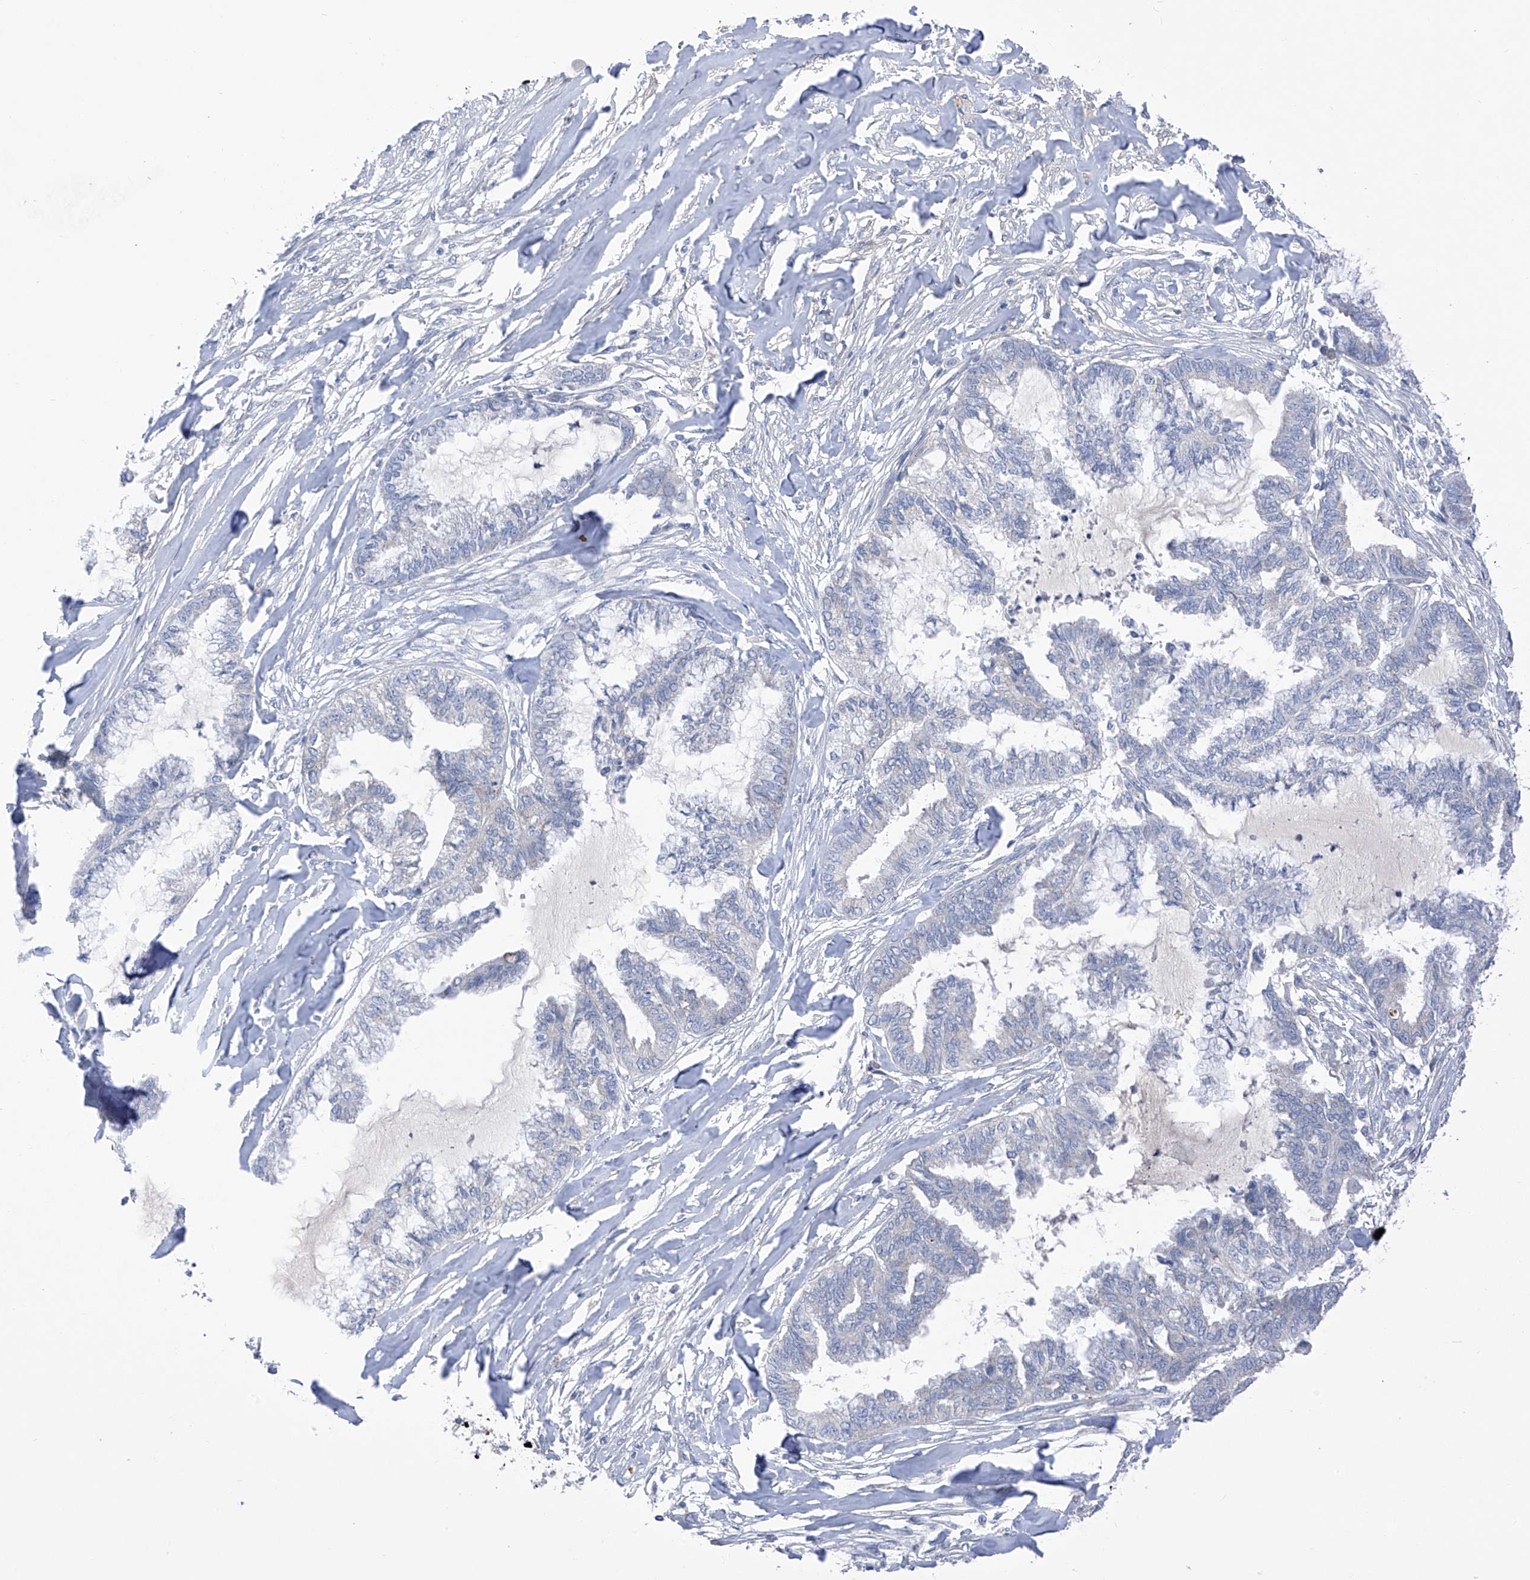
{"staining": {"intensity": "negative", "quantity": "none", "location": "none"}, "tissue": "endometrial cancer", "cell_type": "Tumor cells", "image_type": "cancer", "snomed": [{"axis": "morphology", "description": "Adenocarcinoma, NOS"}, {"axis": "topography", "description": "Endometrium"}], "caption": "Immunohistochemistry (IHC) histopathology image of human endometrial cancer (adenocarcinoma) stained for a protein (brown), which shows no positivity in tumor cells.", "gene": "SLCO4A1", "patient": {"sex": "female", "age": 86}}